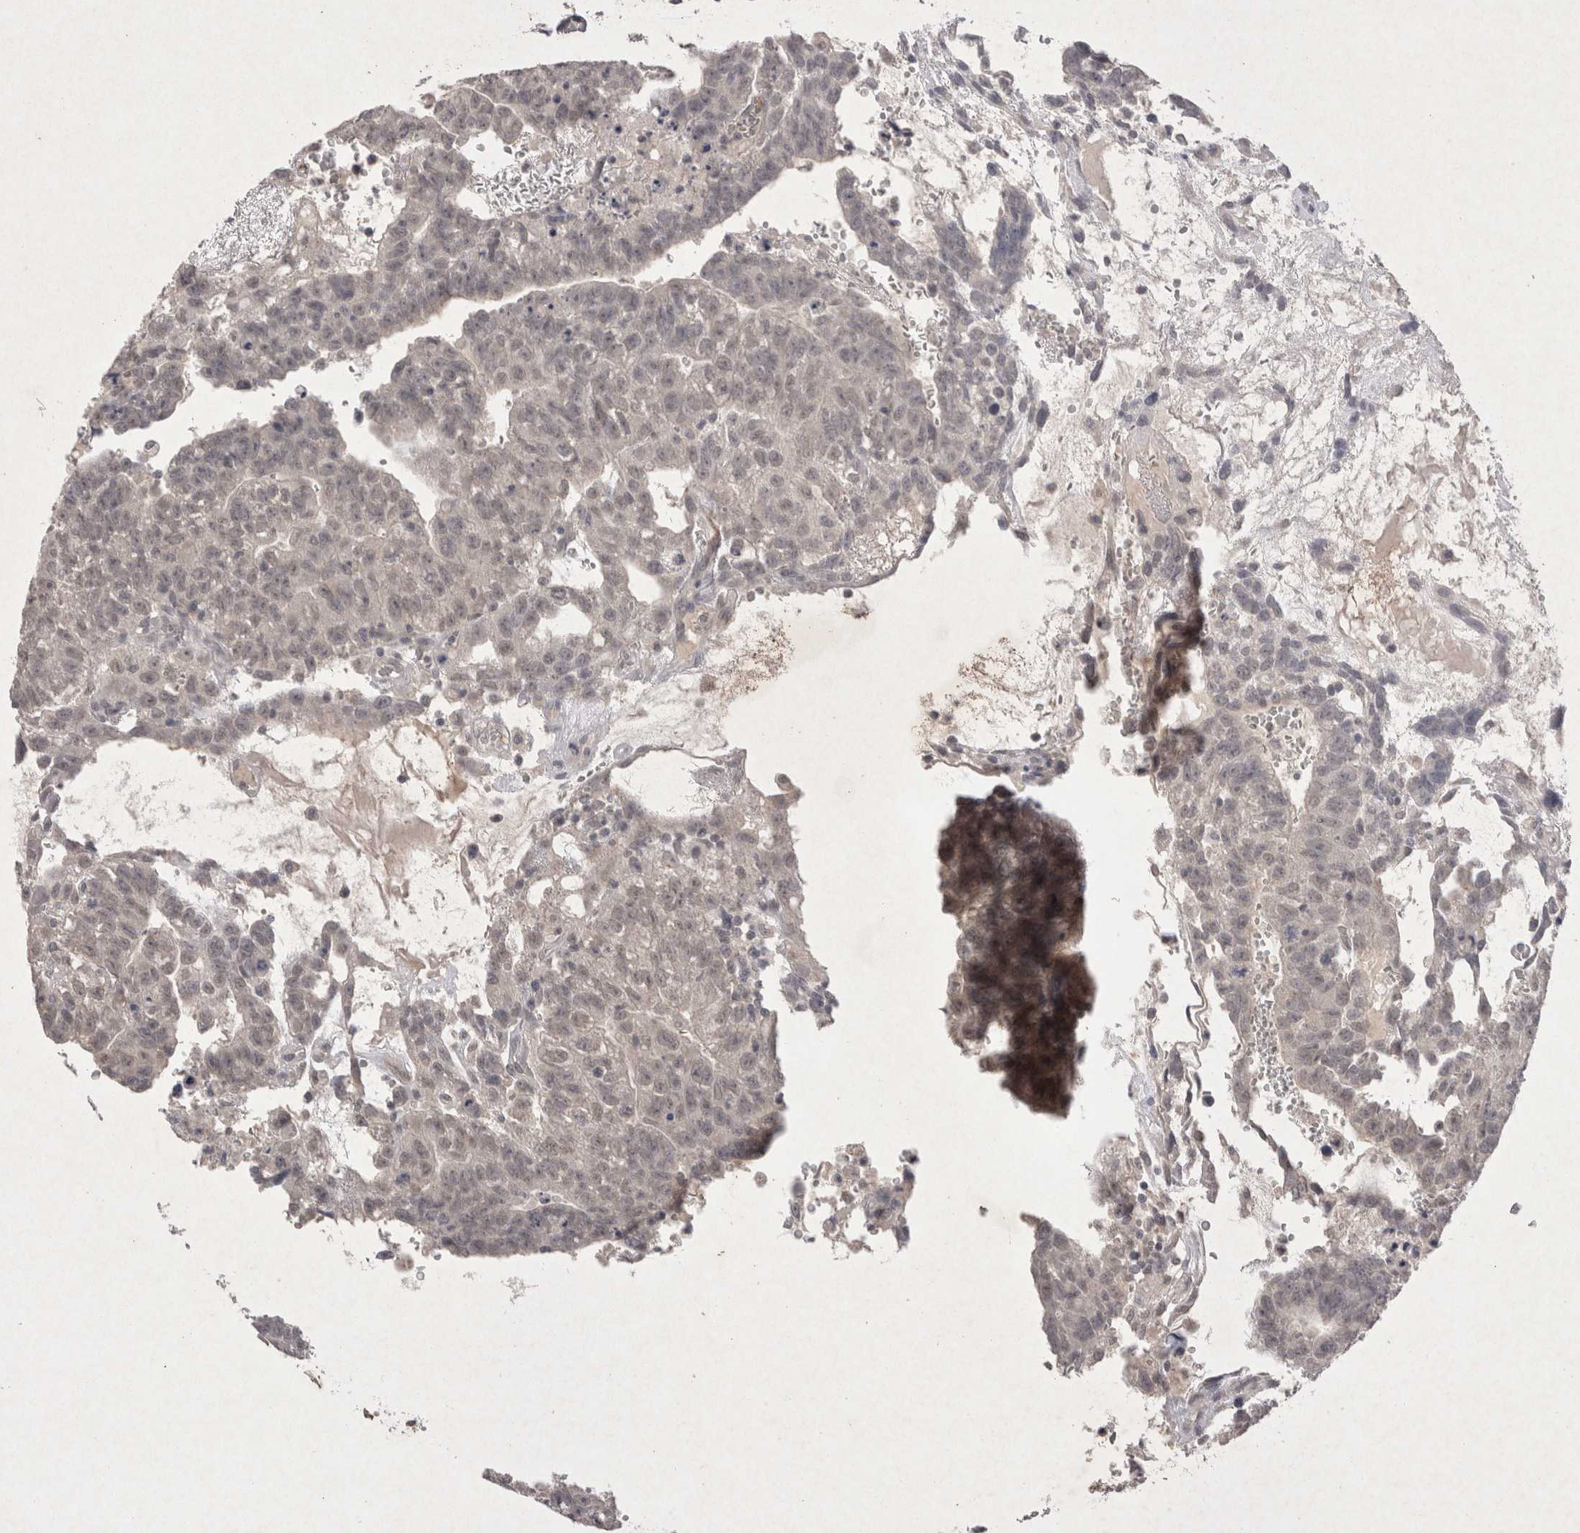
{"staining": {"intensity": "weak", "quantity": "<25%", "location": "nuclear"}, "tissue": "testis cancer", "cell_type": "Tumor cells", "image_type": "cancer", "snomed": [{"axis": "morphology", "description": "Seminoma, NOS"}, {"axis": "morphology", "description": "Carcinoma, Embryonal, NOS"}, {"axis": "topography", "description": "Testis"}], "caption": "A high-resolution photomicrograph shows immunohistochemistry (IHC) staining of seminoma (testis), which reveals no significant expression in tumor cells.", "gene": "LYVE1", "patient": {"sex": "male", "age": 52}}